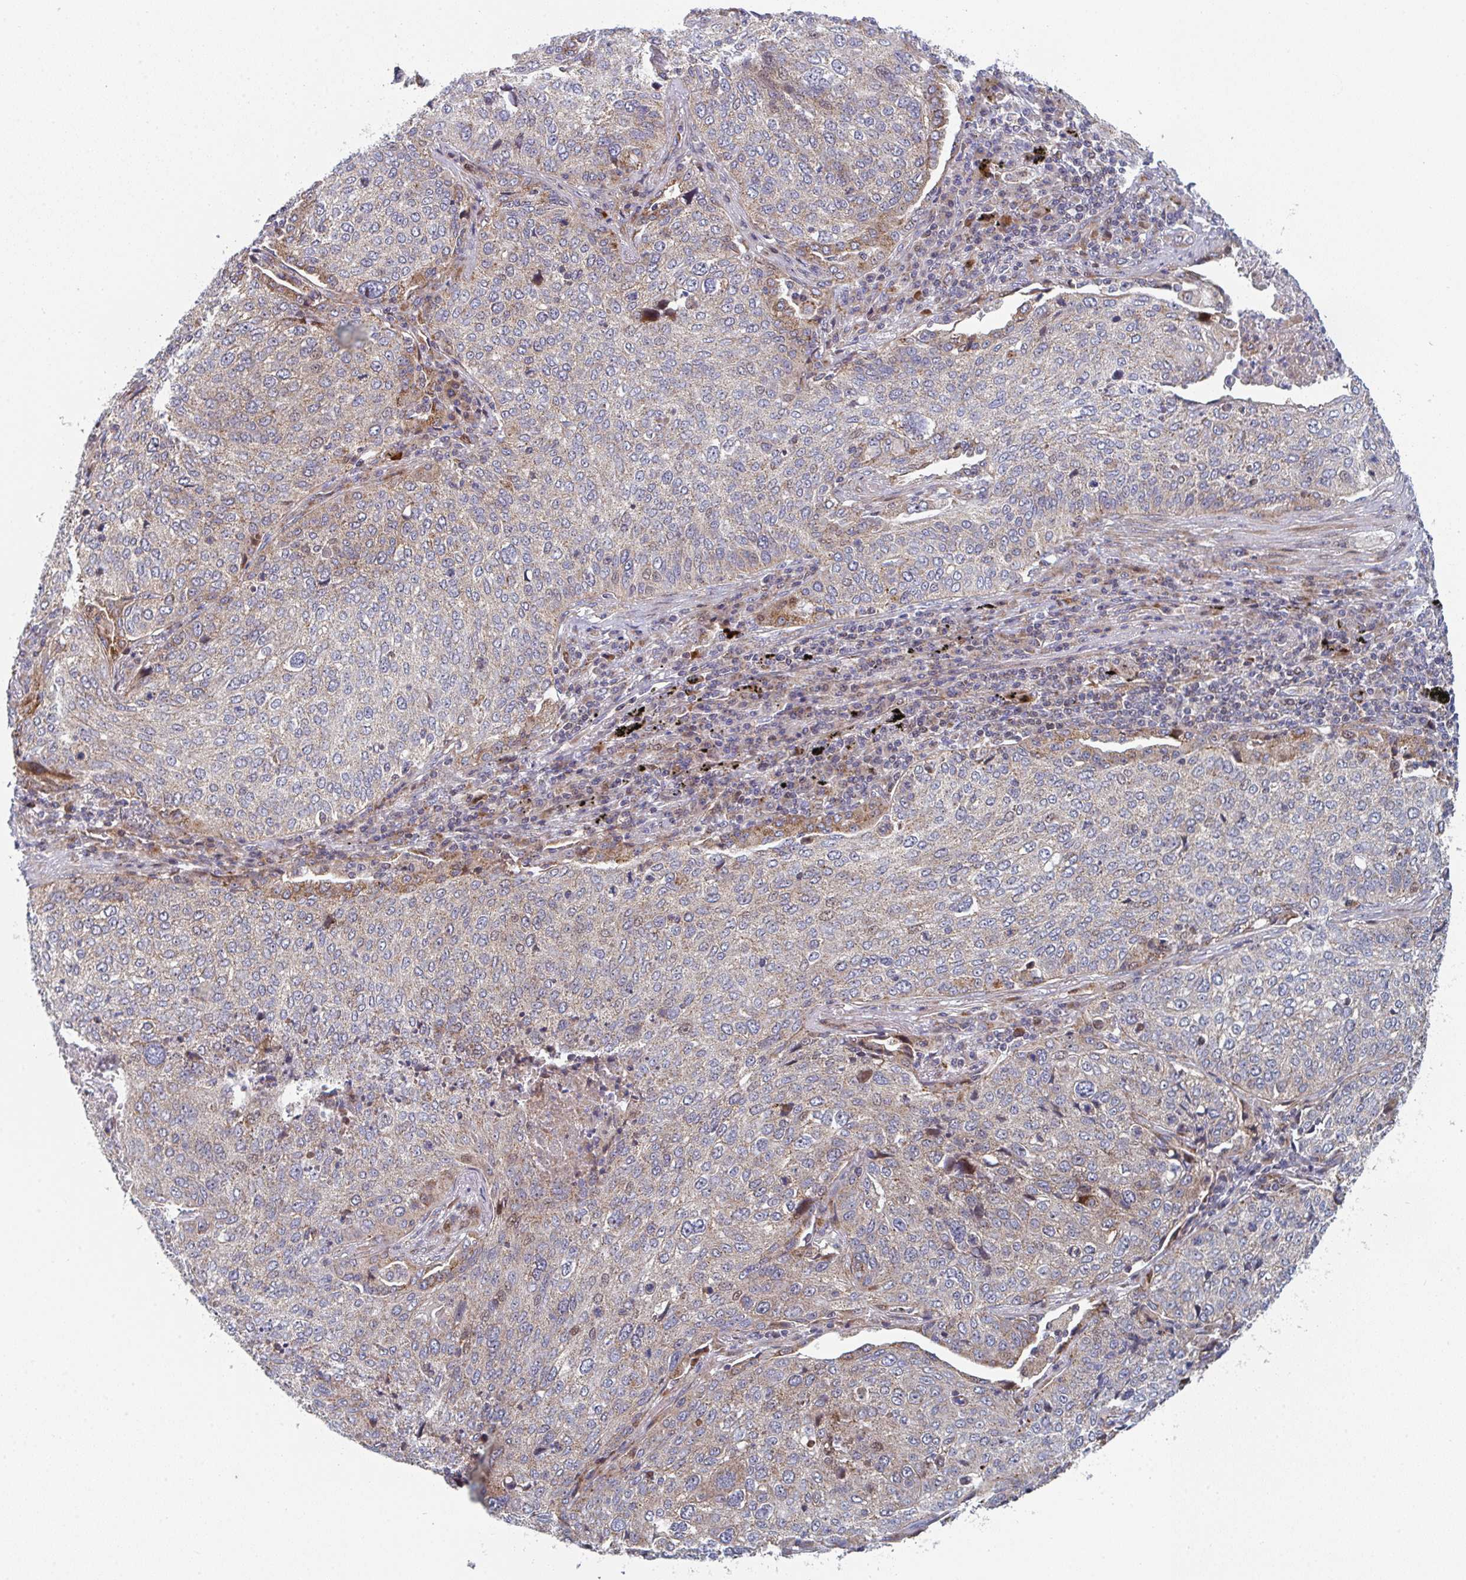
{"staining": {"intensity": "moderate", "quantity": "<25%", "location": "cytoplasmic/membranous,nuclear"}, "tissue": "lung cancer", "cell_type": "Tumor cells", "image_type": "cancer", "snomed": [{"axis": "morphology", "description": "Squamous cell carcinoma, NOS"}, {"axis": "topography", "description": "Lung"}], "caption": "A histopathology image showing moderate cytoplasmic/membranous and nuclear staining in approximately <25% of tumor cells in lung cancer, as visualized by brown immunohistochemical staining.", "gene": "ZNF644", "patient": {"sex": "male", "age": 63}}